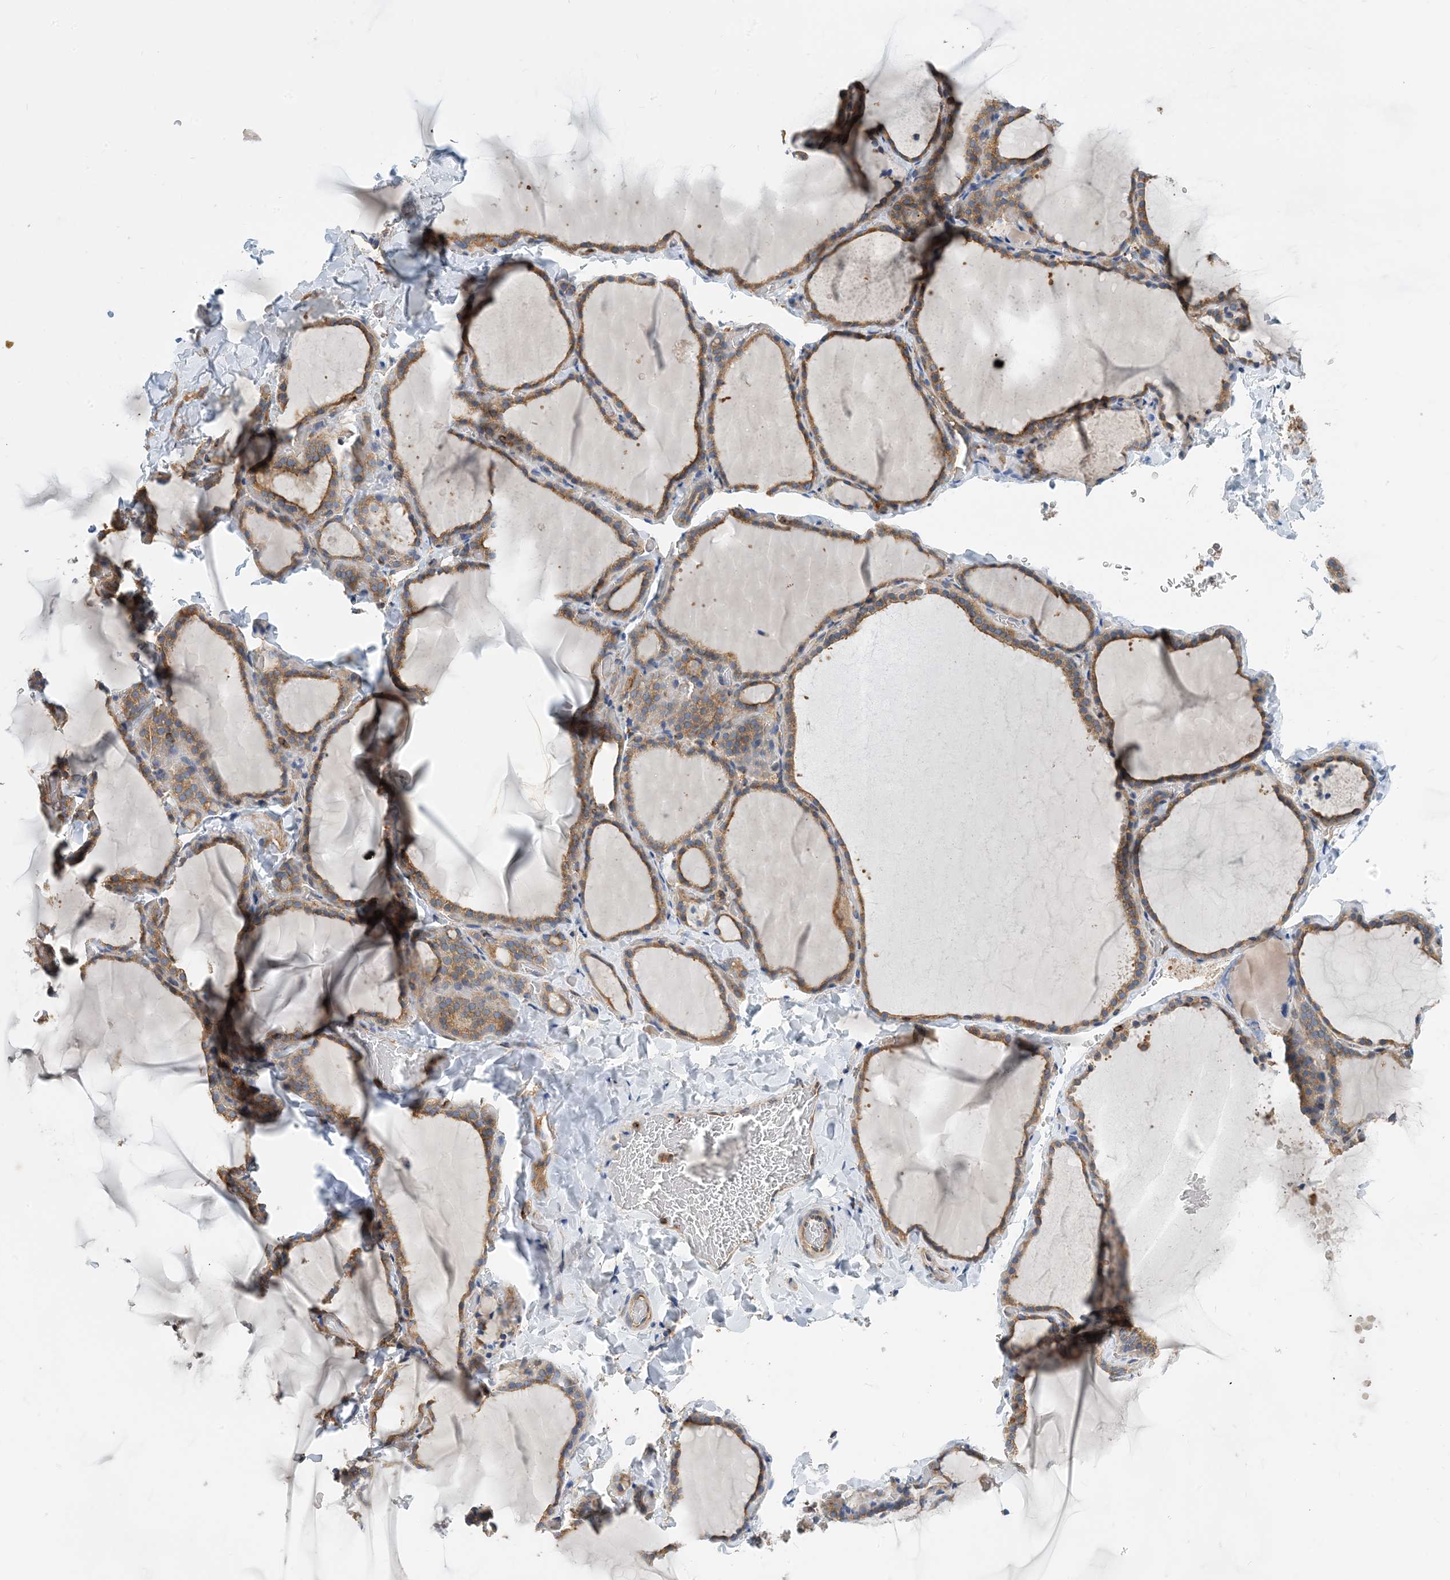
{"staining": {"intensity": "moderate", "quantity": ">75%", "location": "cytoplasmic/membranous"}, "tissue": "thyroid gland", "cell_type": "Glandular cells", "image_type": "normal", "snomed": [{"axis": "morphology", "description": "Normal tissue, NOS"}, {"axis": "topography", "description": "Thyroid gland"}], "caption": "IHC staining of benign thyroid gland, which reveals medium levels of moderate cytoplasmic/membranous expression in approximately >75% of glandular cells indicating moderate cytoplasmic/membranous protein expression. The staining was performed using DAB (brown) for protein detection and nuclei were counterstained in hematoxylin (blue).", "gene": "DYNC1LI1", "patient": {"sex": "female", "age": 22}}